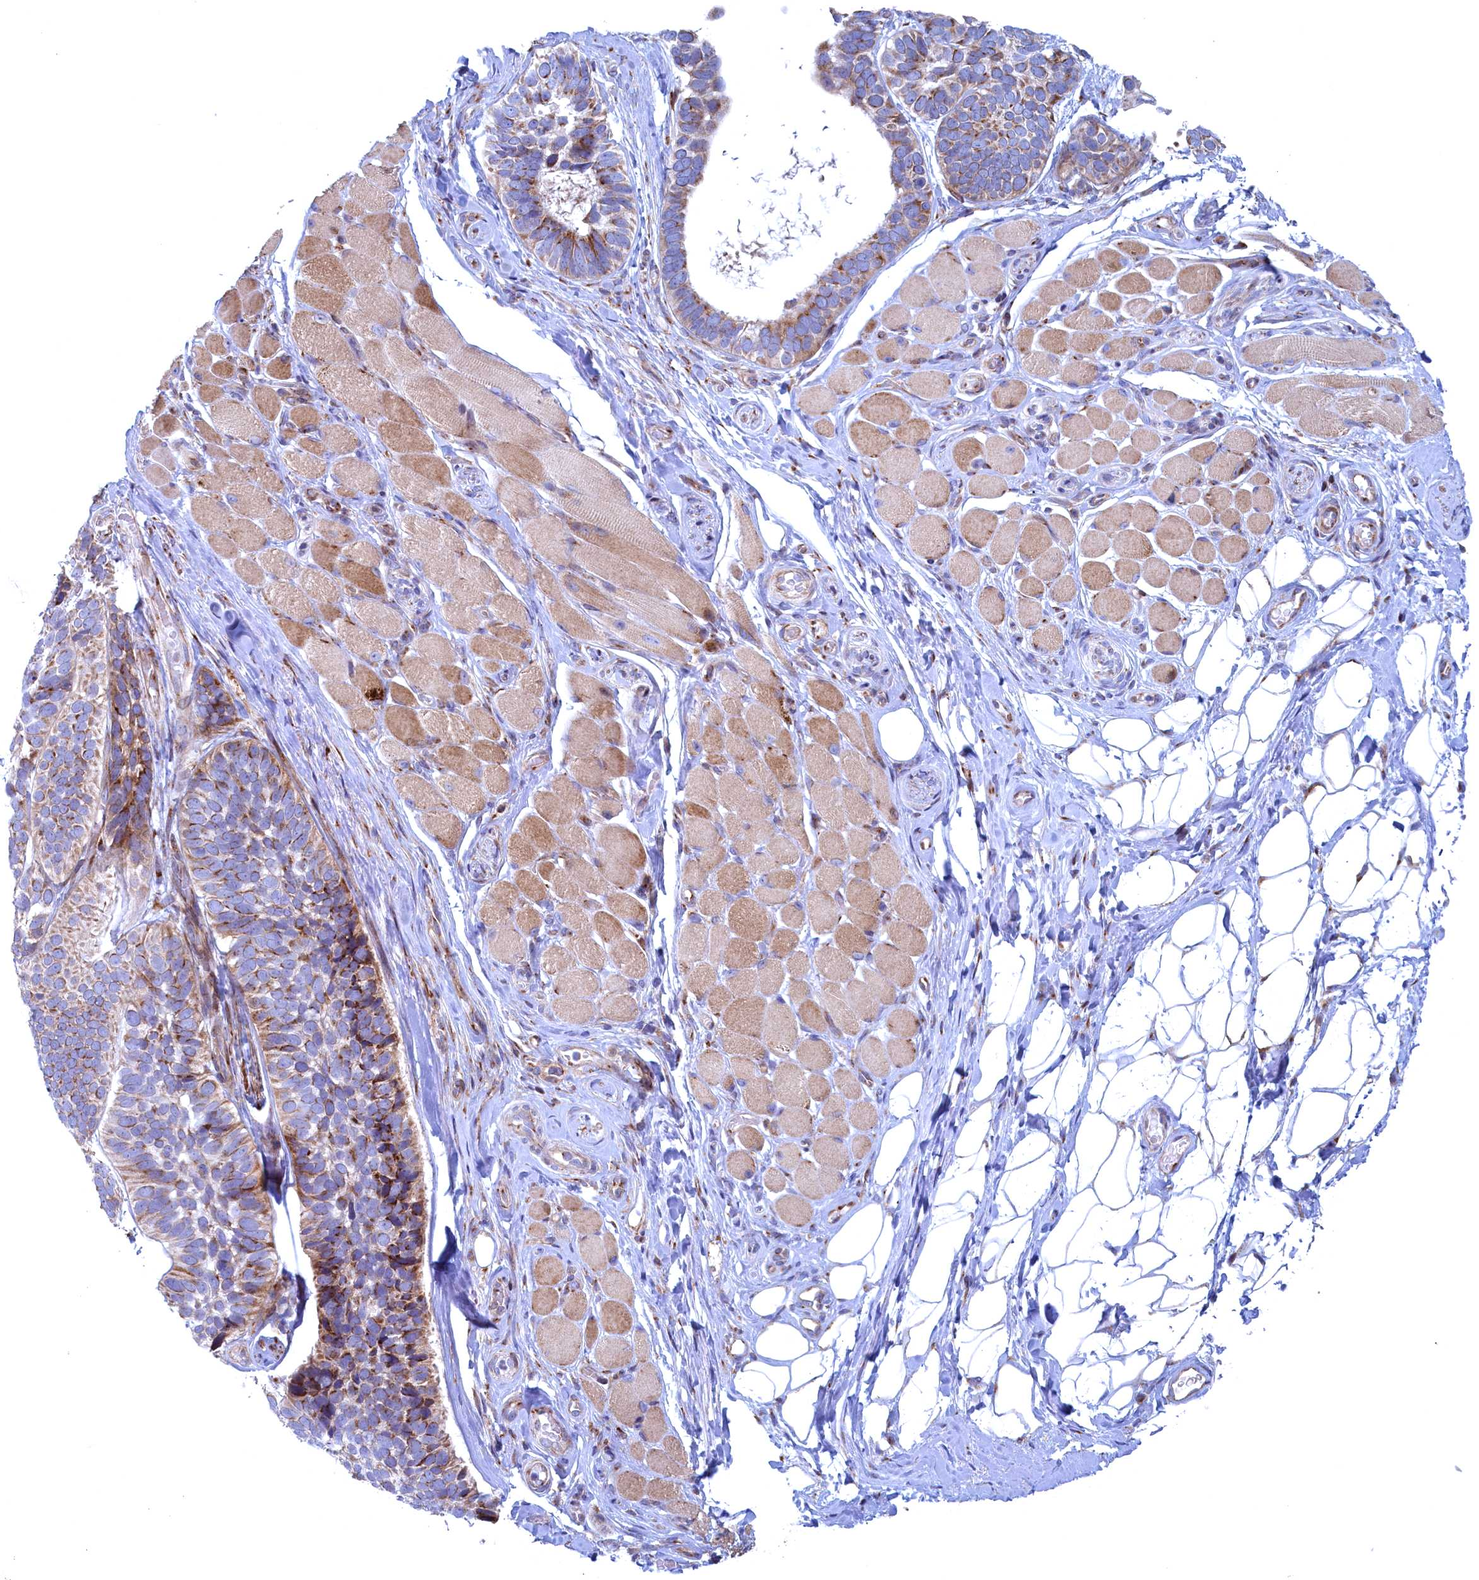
{"staining": {"intensity": "weak", "quantity": "25%-75%", "location": "cytoplasmic/membranous"}, "tissue": "skin cancer", "cell_type": "Tumor cells", "image_type": "cancer", "snomed": [{"axis": "morphology", "description": "Basal cell carcinoma"}, {"axis": "topography", "description": "Skin"}], "caption": "An image of human skin cancer (basal cell carcinoma) stained for a protein demonstrates weak cytoplasmic/membranous brown staining in tumor cells.", "gene": "MTFMT", "patient": {"sex": "male", "age": 62}}